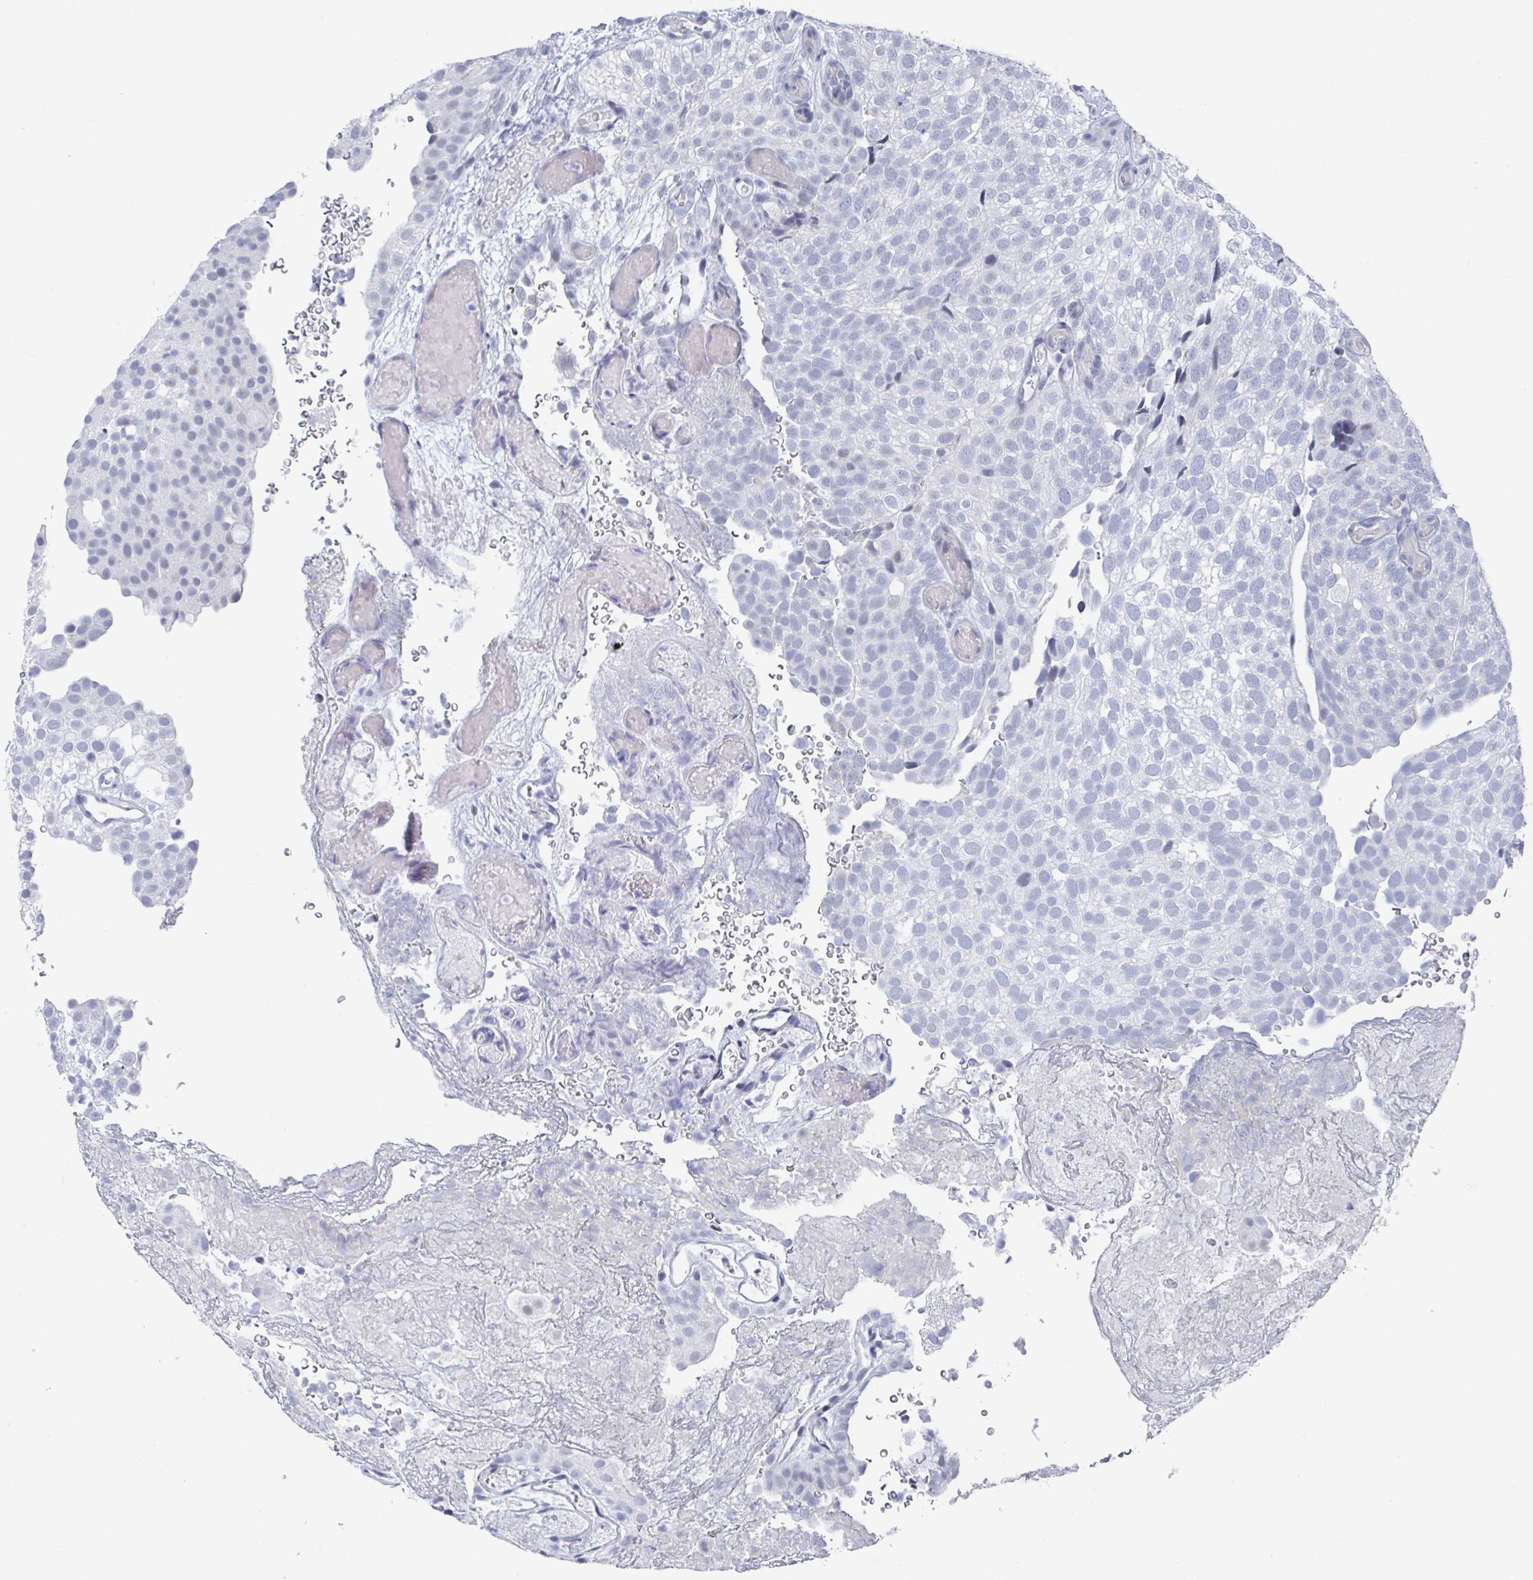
{"staining": {"intensity": "negative", "quantity": "none", "location": "none"}, "tissue": "urothelial cancer", "cell_type": "Tumor cells", "image_type": "cancer", "snomed": [{"axis": "morphology", "description": "Urothelial carcinoma, Low grade"}, {"axis": "topography", "description": "Urinary bladder"}], "caption": "Immunohistochemistry (IHC) of low-grade urothelial carcinoma reveals no staining in tumor cells. (DAB IHC visualized using brightfield microscopy, high magnification).", "gene": "CAMKV", "patient": {"sex": "male", "age": 78}}